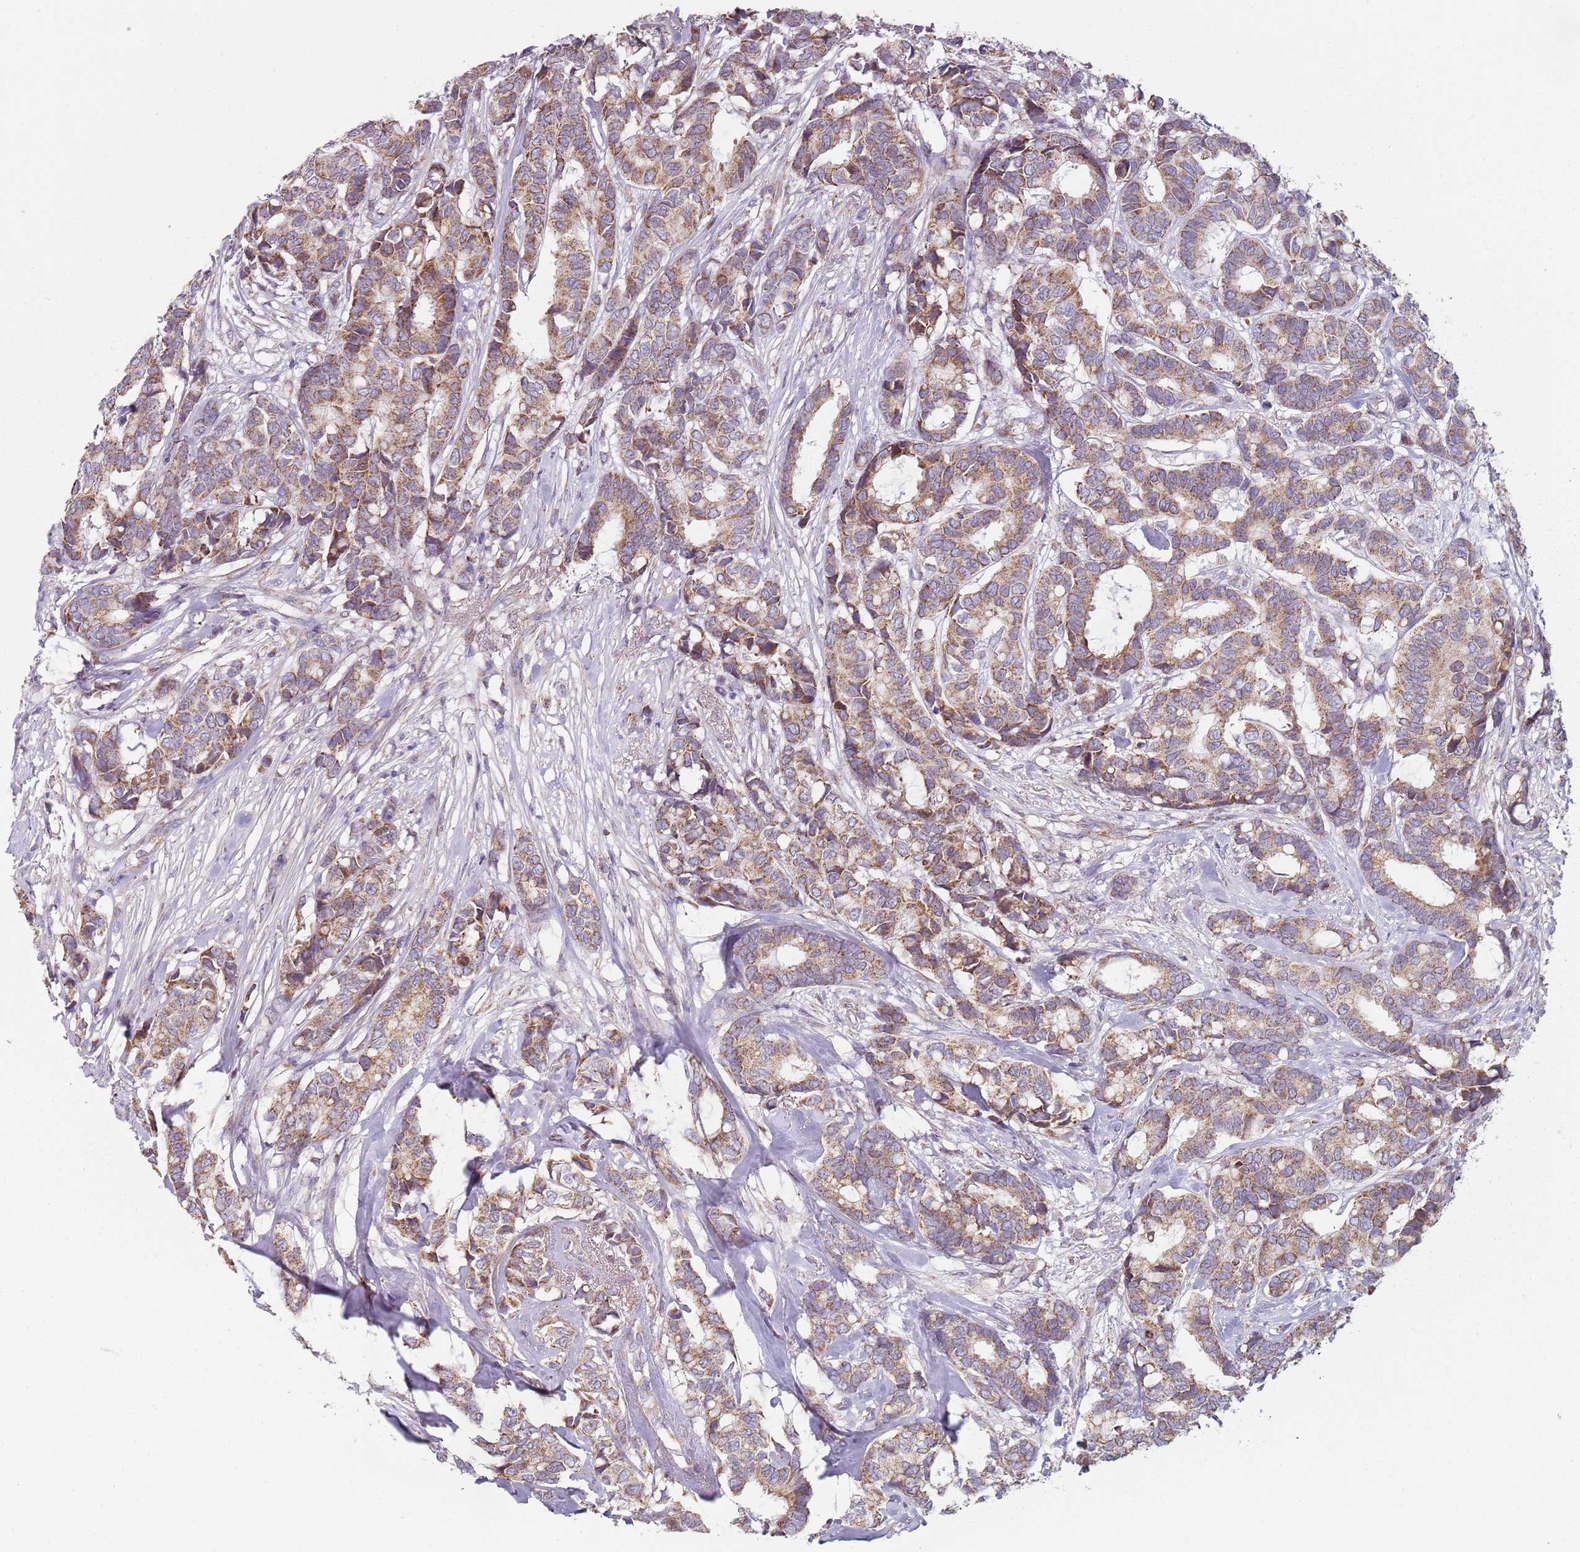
{"staining": {"intensity": "moderate", "quantity": ">75%", "location": "cytoplasmic/membranous"}, "tissue": "breast cancer", "cell_type": "Tumor cells", "image_type": "cancer", "snomed": [{"axis": "morphology", "description": "Duct carcinoma"}, {"axis": "topography", "description": "Breast"}], "caption": "The photomicrograph demonstrates immunohistochemical staining of breast cancer. There is moderate cytoplasmic/membranous positivity is appreciated in about >75% of tumor cells. (DAB (3,3'-diaminobenzidine) IHC, brown staining for protein, blue staining for nuclei).", "gene": "GAS8", "patient": {"sex": "female", "age": 87}}